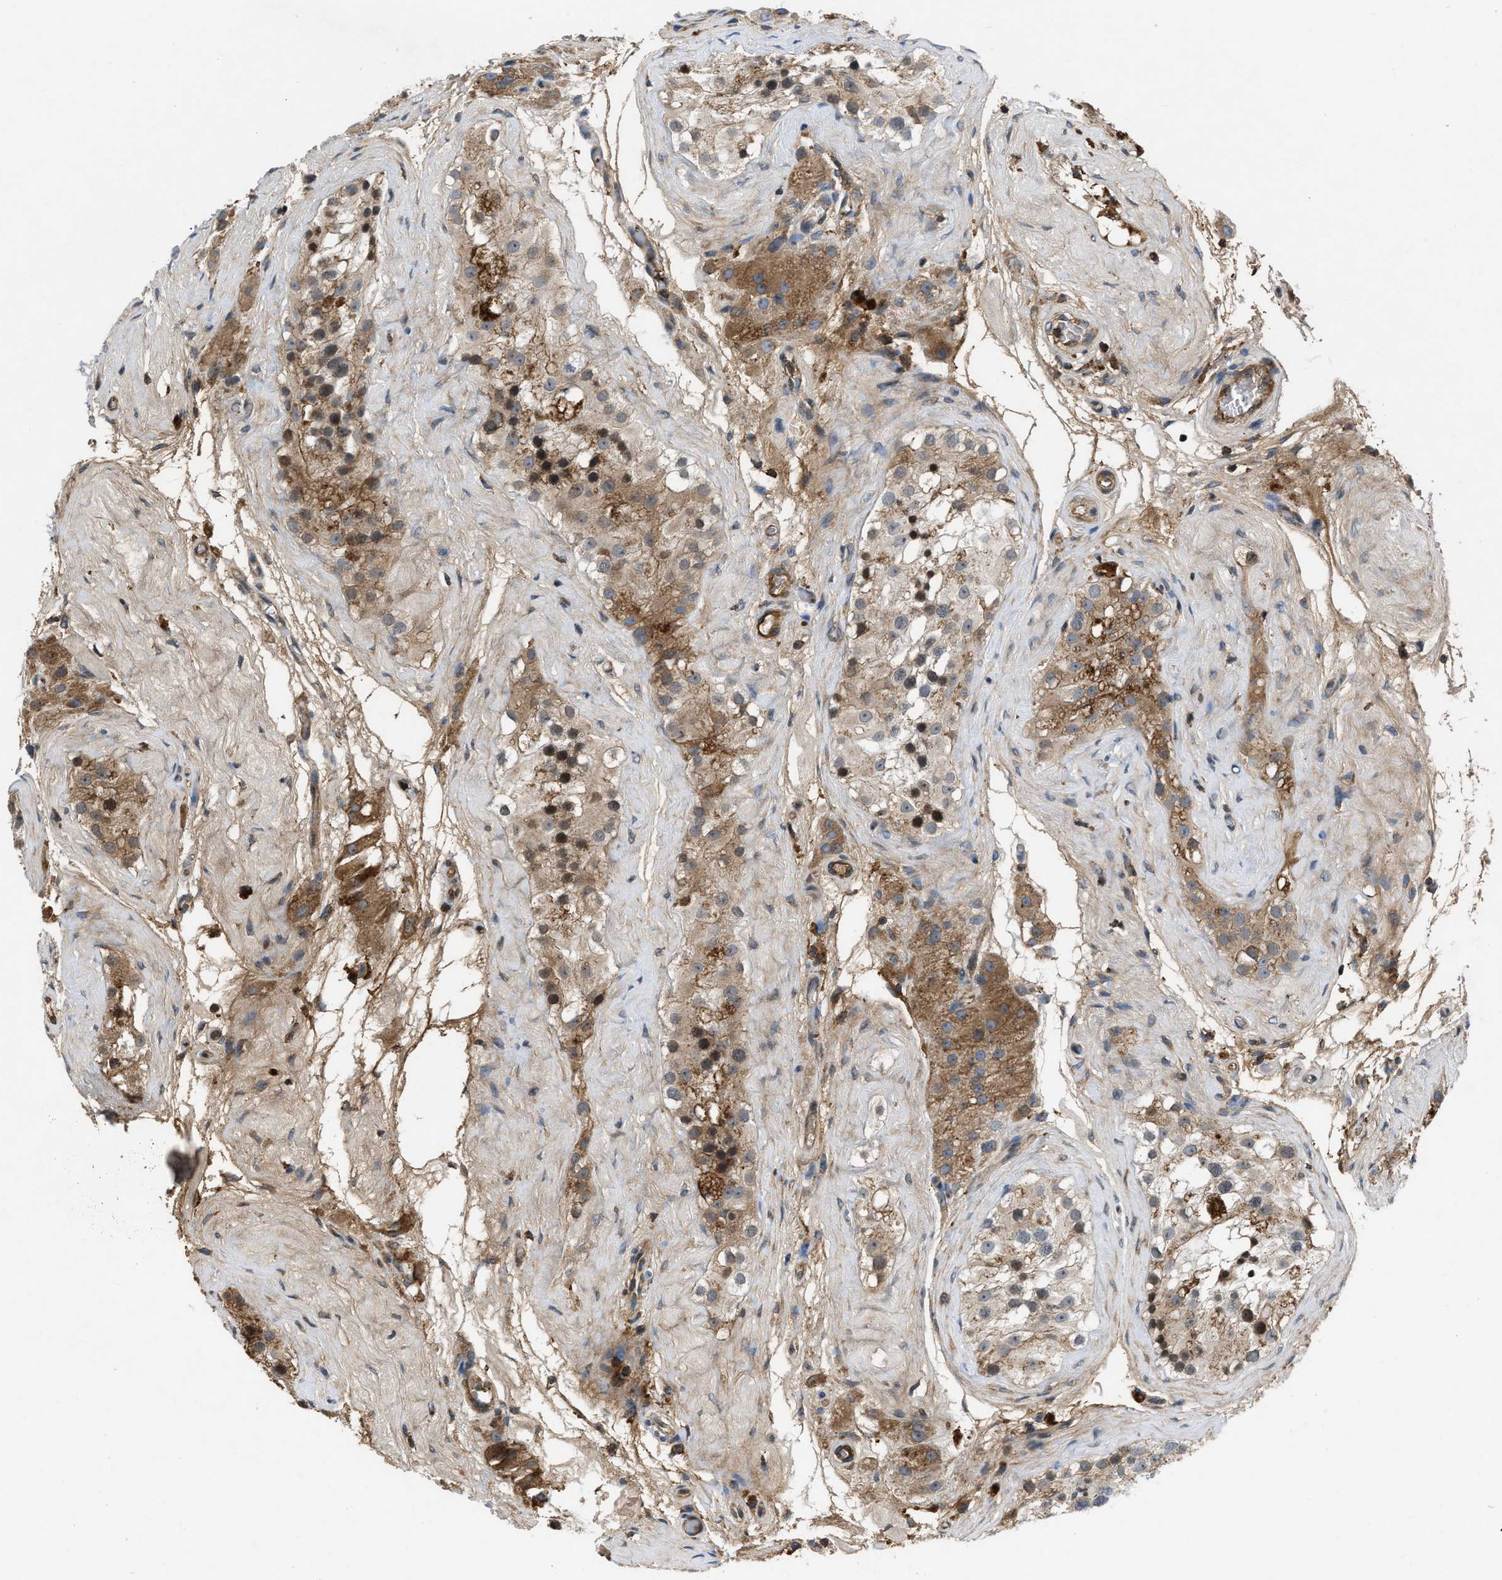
{"staining": {"intensity": "moderate", "quantity": "<25%", "location": "cytoplasmic/membranous,nuclear"}, "tissue": "testis", "cell_type": "Cells in seminiferous ducts", "image_type": "normal", "snomed": [{"axis": "morphology", "description": "Normal tissue, NOS"}, {"axis": "morphology", "description": "Seminoma, NOS"}, {"axis": "topography", "description": "Testis"}], "caption": "Immunohistochemical staining of normal testis shows moderate cytoplasmic/membranous,nuclear protein staining in about <25% of cells in seminiferous ducts. Ihc stains the protein in brown and the nuclei are stained blue.", "gene": "ATP6V0D1", "patient": {"sex": "male", "age": 71}}